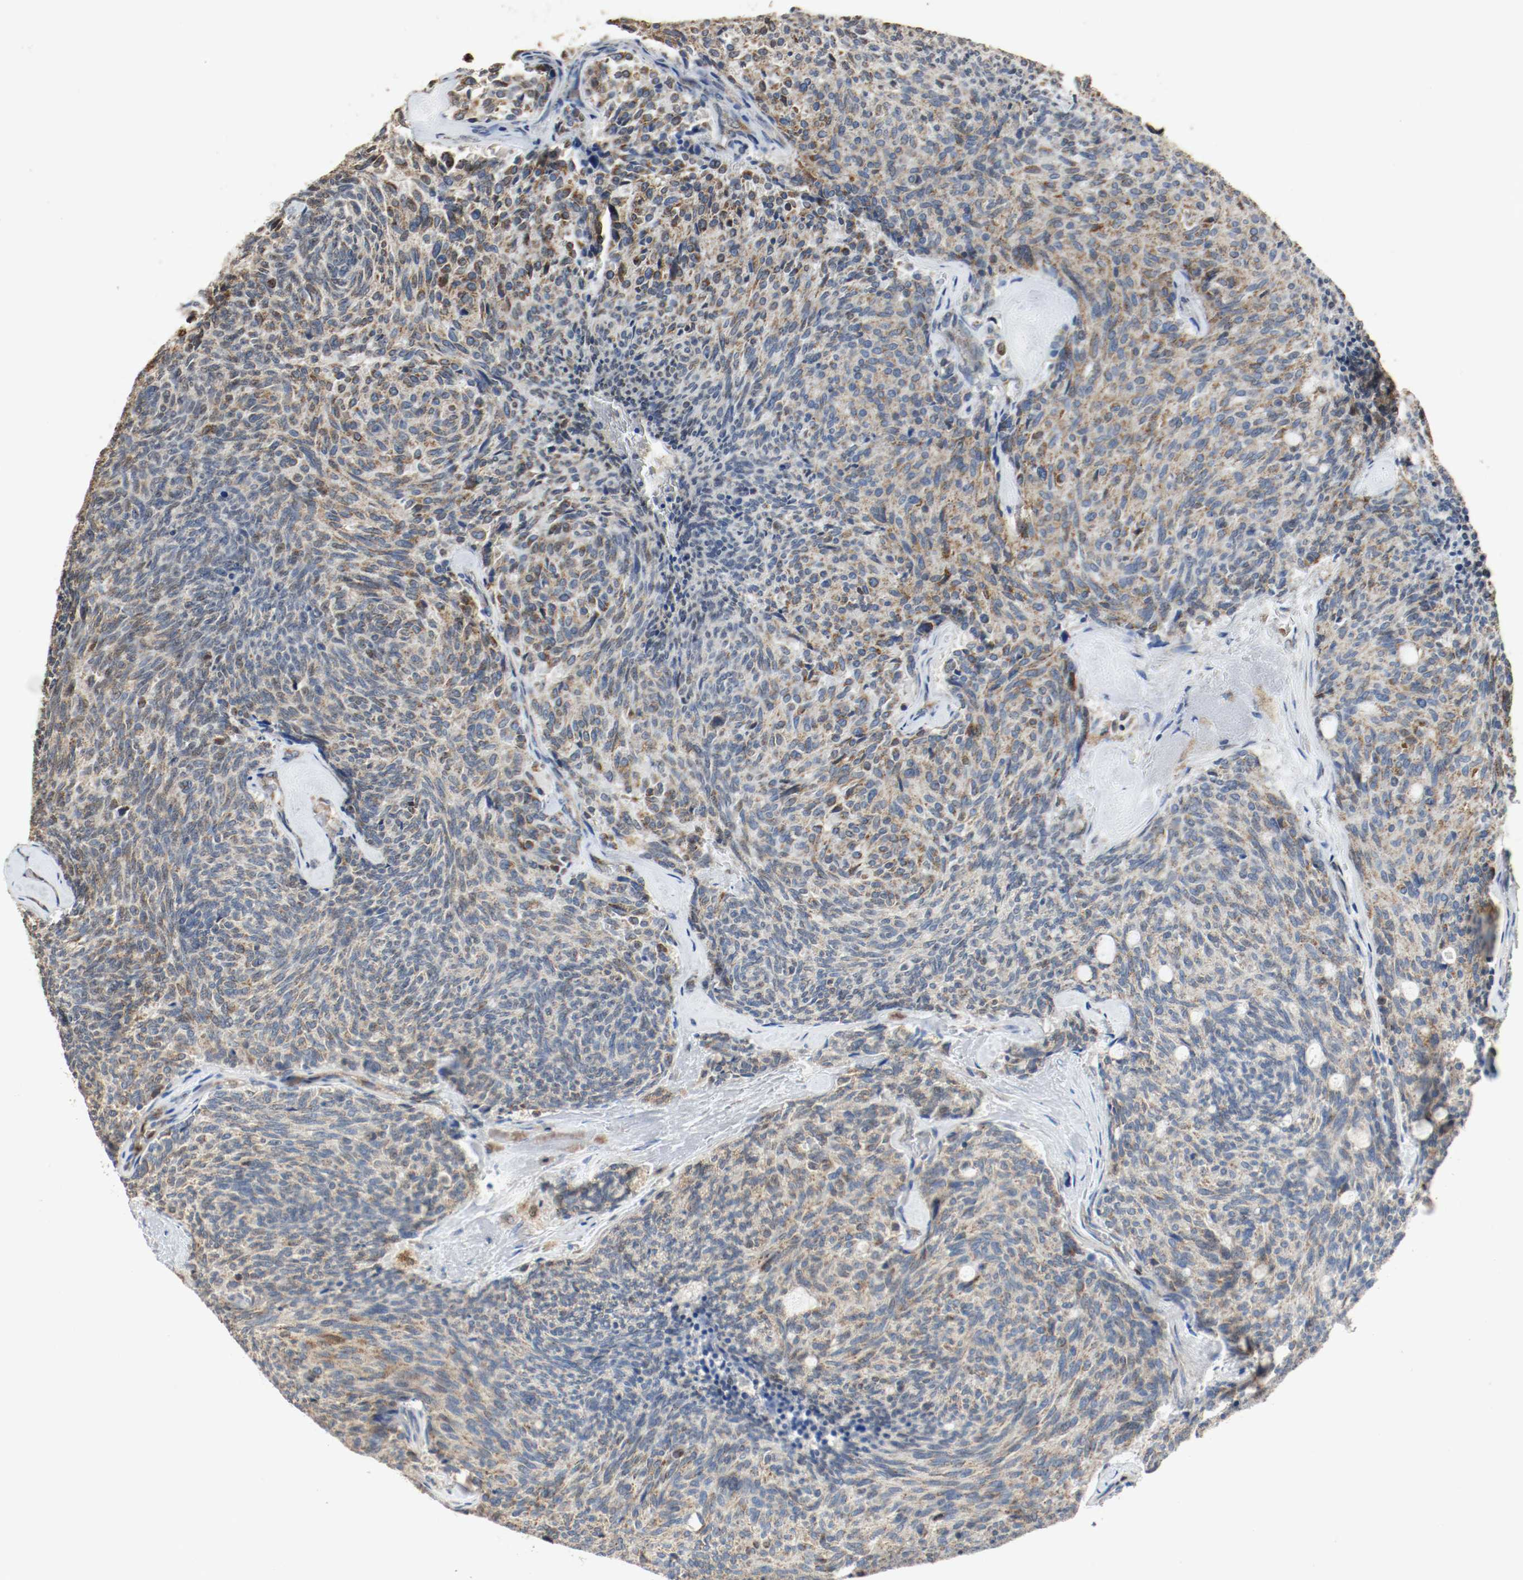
{"staining": {"intensity": "moderate", "quantity": ">75%", "location": "cytoplasmic/membranous"}, "tissue": "carcinoid", "cell_type": "Tumor cells", "image_type": "cancer", "snomed": [{"axis": "morphology", "description": "Carcinoid, malignant, NOS"}, {"axis": "topography", "description": "Pancreas"}], "caption": "The micrograph reveals staining of carcinoid (malignant), revealing moderate cytoplasmic/membranous protein expression (brown color) within tumor cells.", "gene": "ALDH4A1", "patient": {"sex": "female", "age": 54}}